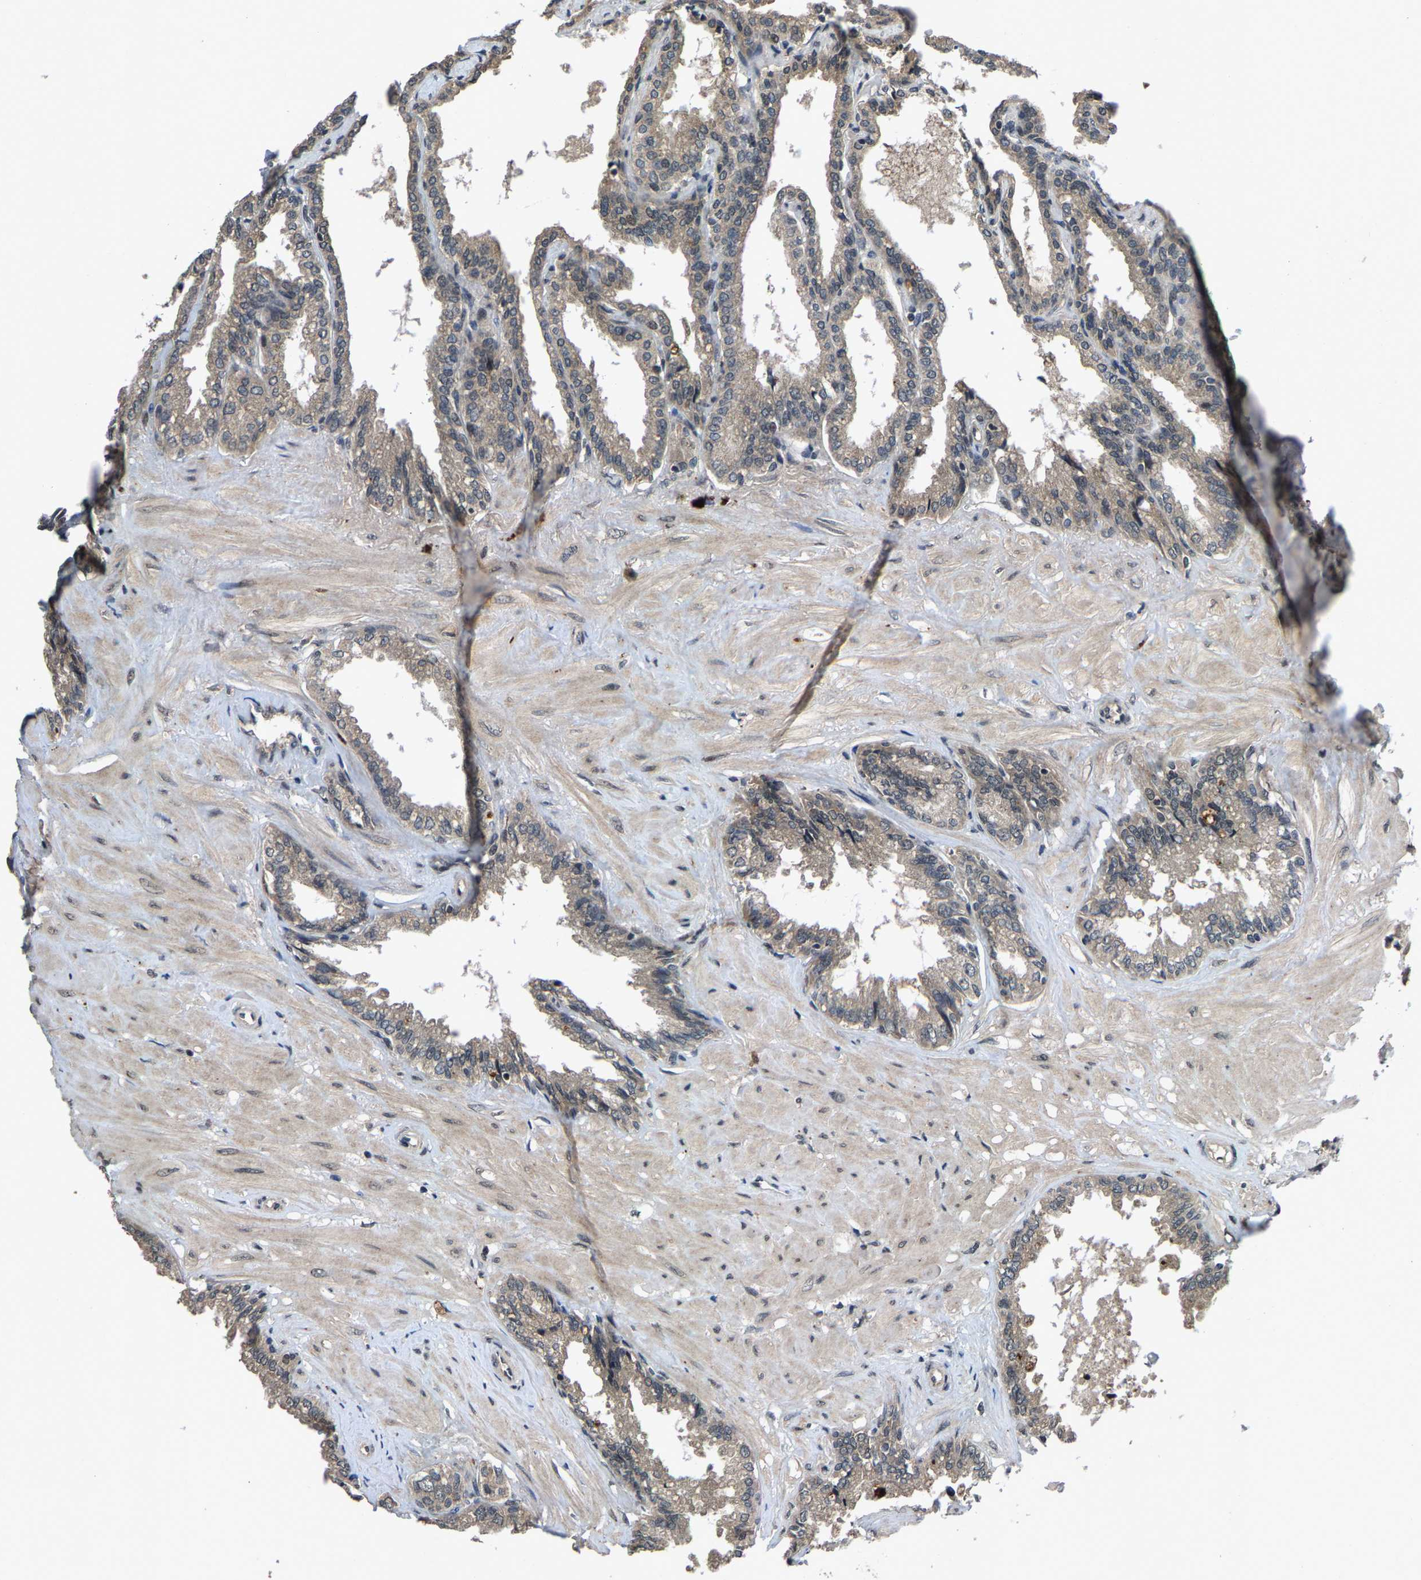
{"staining": {"intensity": "weak", "quantity": ">75%", "location": "cytoplasmic/membranous,nuclear"}, "tissue": "seminal vesicle", "cell_type": "Glandular cells", "image_type": "normal", "snomed": [{"axis": "morphology", "description": "Normal tissue, NOS"}, {"axis": "topography", "description": "Seminal veicle"}], "caption": "The histopathology image displays a brown stain indicating the presence of a protein in the cytoplasmic/membranous,nuclear of glandular cells in seminal vesicle. Using DAB (brown) and hematoxylin (blue) stains, captured at high magnification using brightfield microscopy.", "gene": "HUWE1", "patient": {"sex": "male", "age": 46}}